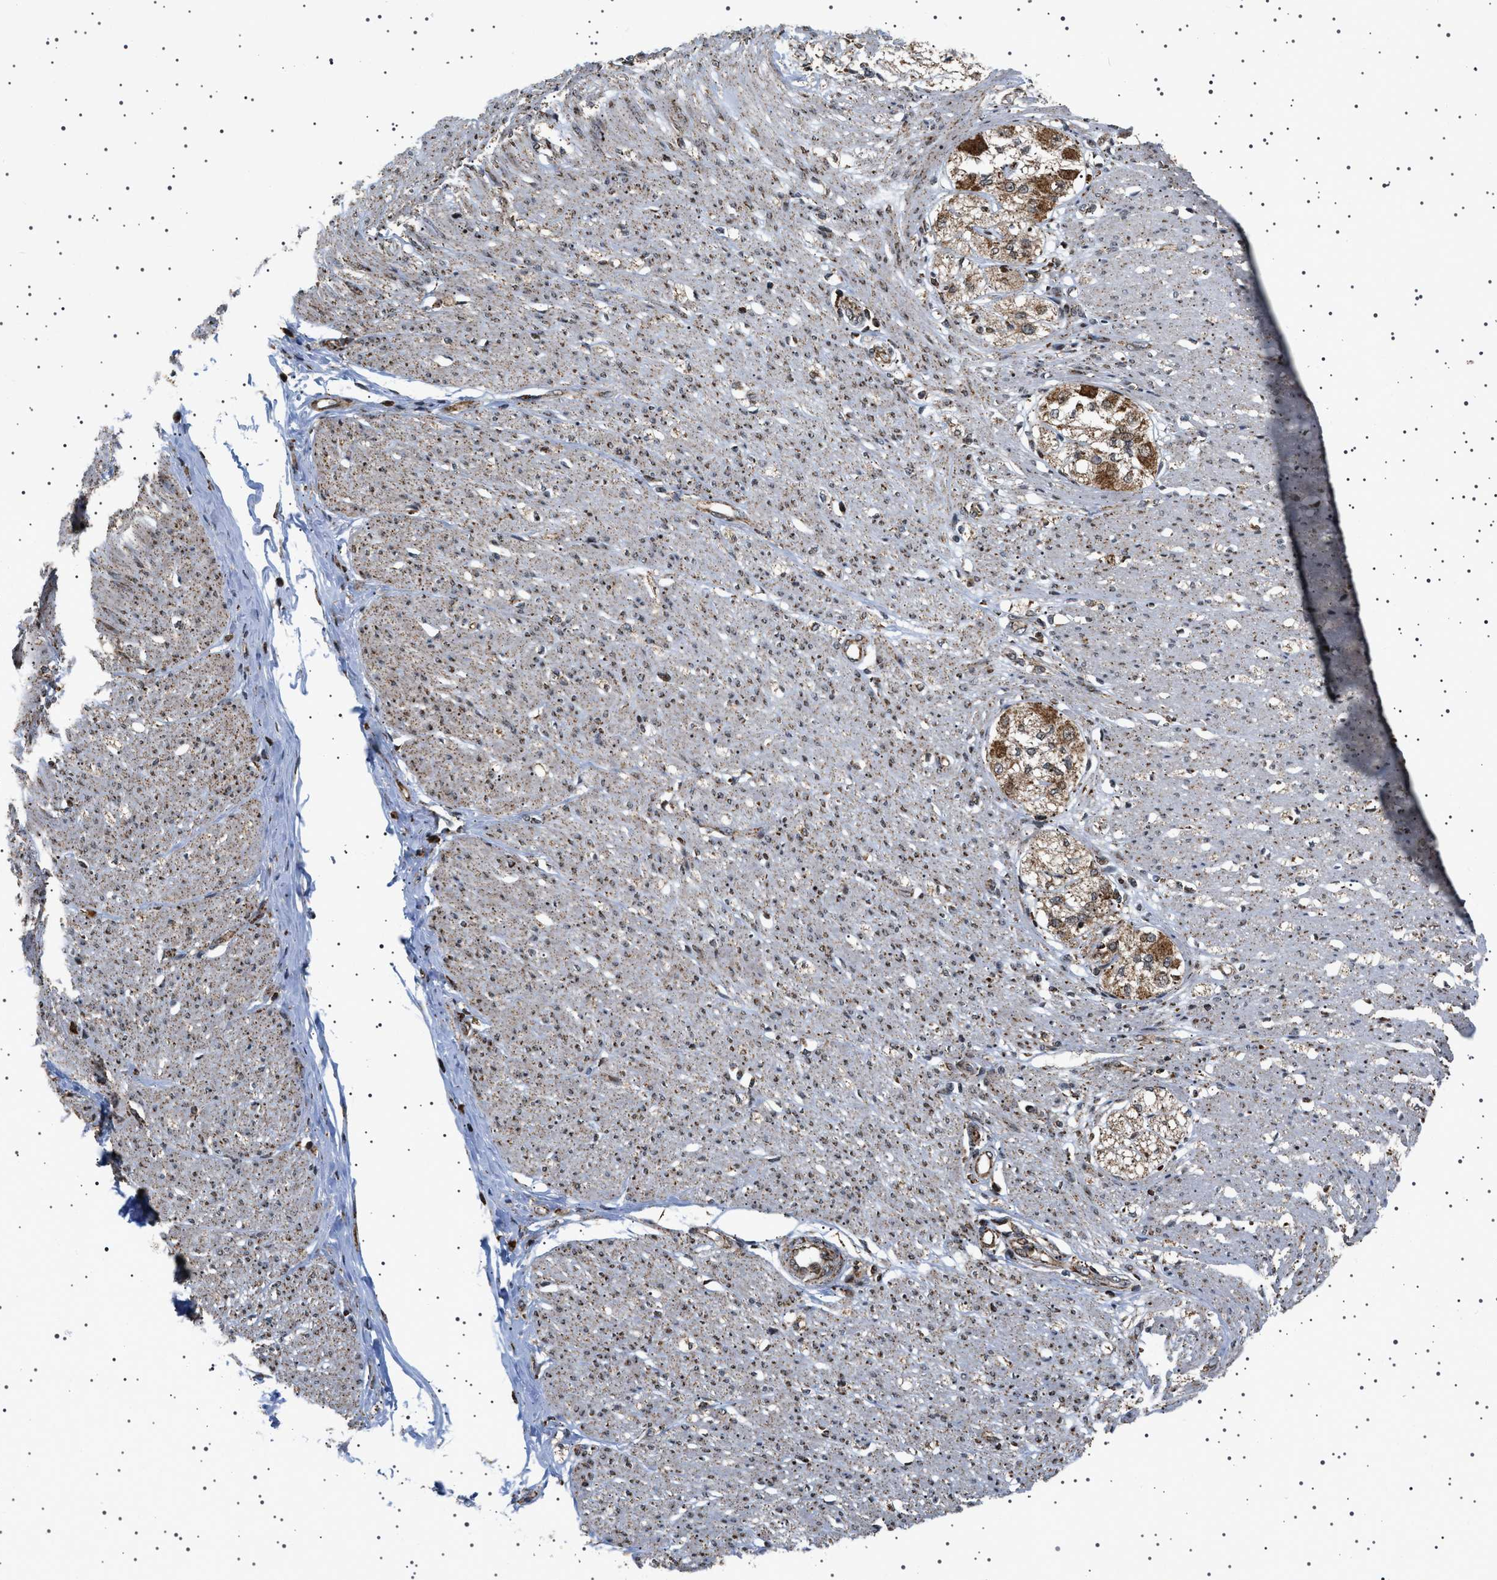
{"staining": {"intensity": "weak", "quantity": "25%-75%", "location": "cytoplasmic/membranous"}, "tissue": "adipose tissue", "cell_type": "Adipocytes", "image_type": "normal", "snomed": [{"axis": "morphology", "description": "Normal tissue, NOS"}, {"axis": "morphology", "description": "Adenocarcinoma, NOS"}, {"axis": "topography", "description": "Colon"}, {"axis": "topography", "description": "Peripheral nerve tissue"}], "caption": "IHC histopathology image of benign adipose tissue: human adipose tissue stained using immunohistochemistry (IHC) shows low levels of weak protein expression localized specifically in the cytoplasmic/membranous of adipocytes, appearing as a cytoplasmic/membranous brown color.", "gene": "MELK", "patient": {"sex": "male", "age": 14}}